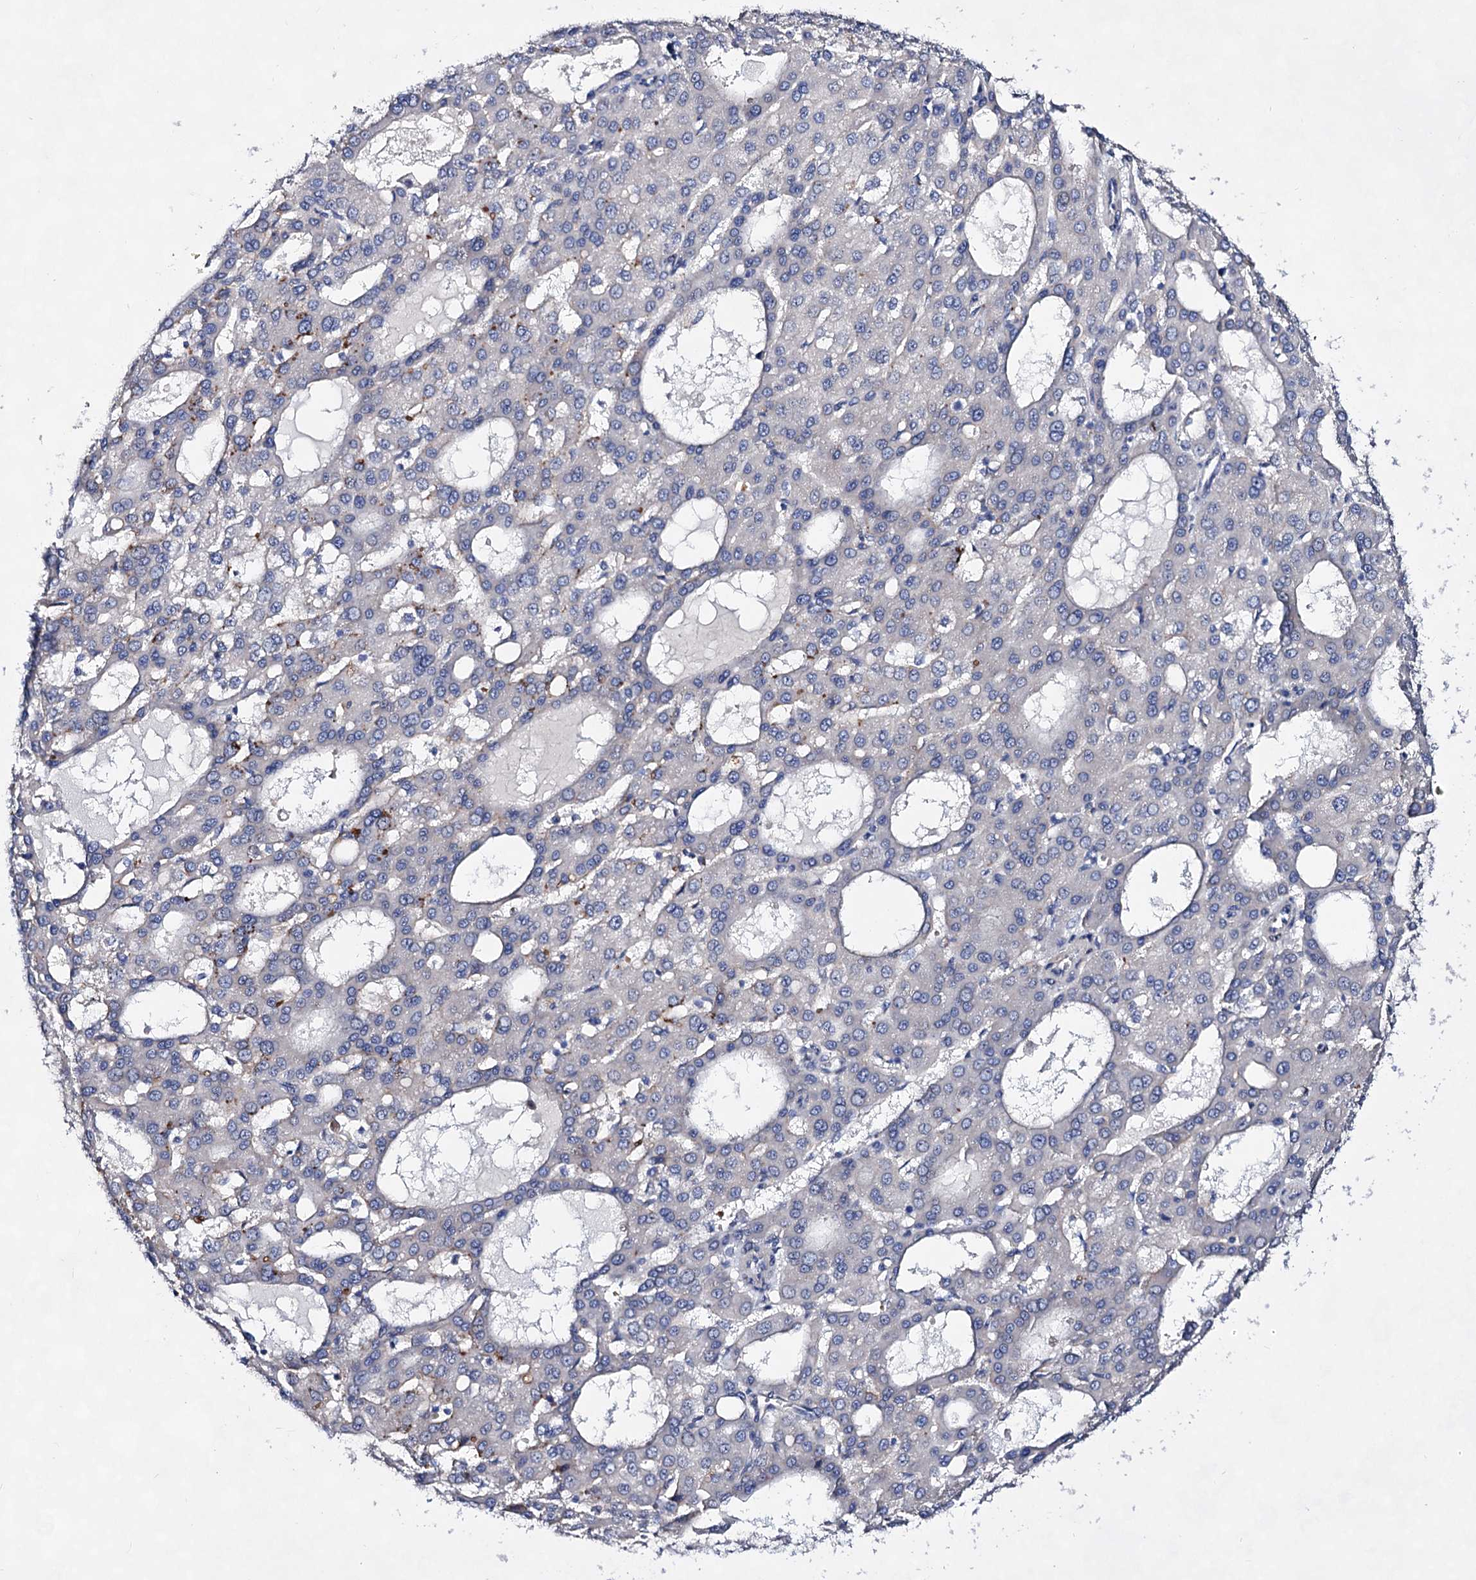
{"staining": {"intensity": "negative", "quantity": "none", "location": "none"}, "tissue": "liver cancer", "cell_type": "Tumor cells", "image_type": "cancer", "snomed": [{"axis": "morphology", "description": "Carcinoma, Hepatocellular, NOS"}, {"axis": "topography", "description": "Liver"}], "caption": "Immunohistochemistry of hepatocellular carcinoma (liver) shows no positivity in tumor cells.", "gene": "PLIN1", "patient": {"sex": "male", "age": 47}}